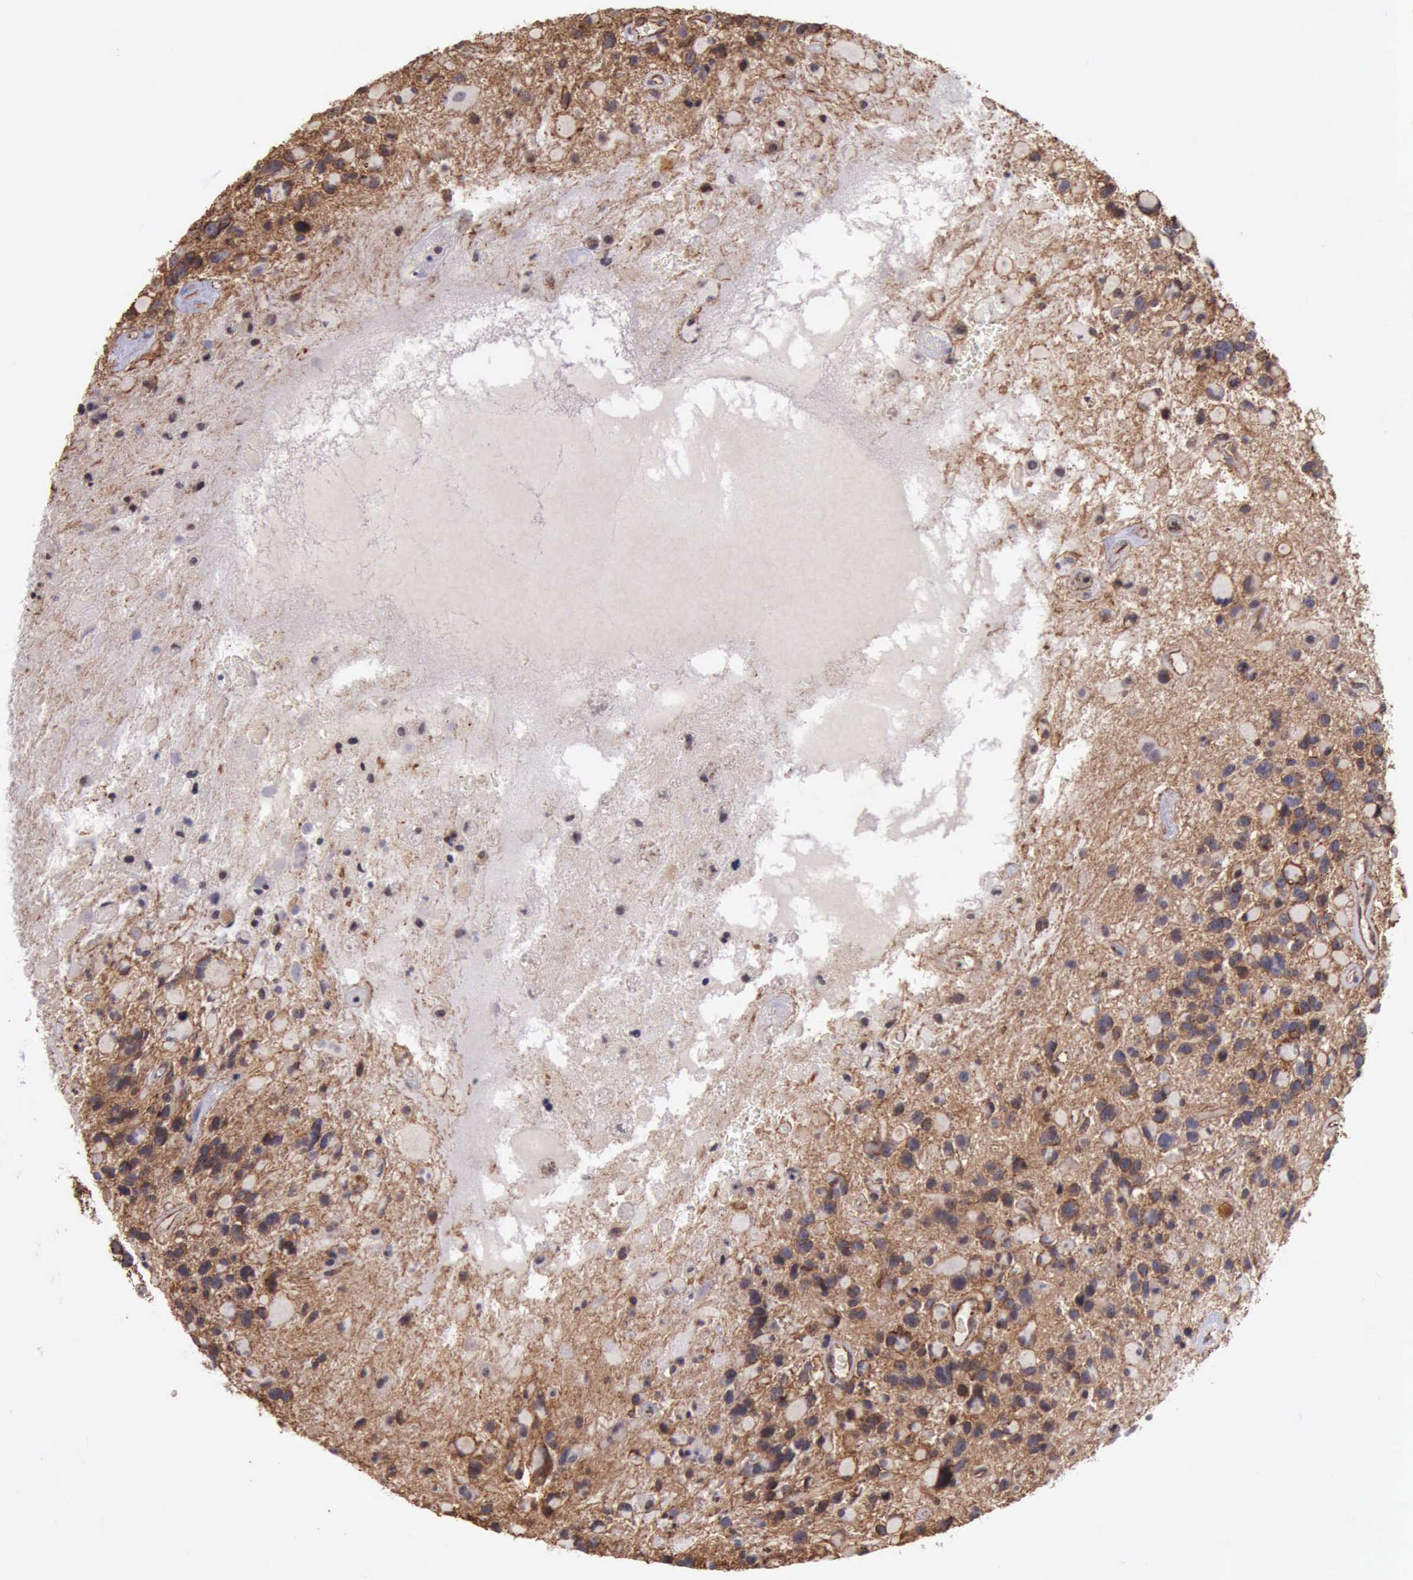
{"staining": {"intensity": "moderate", "quantity": ">75%", "location": "cytoplasmic/membranous"}, "tissue": "glioma", "cell_type": "Tumor cells", "image_type": "cancer", "snomed": [{"axis": "morphology", "description": "Glioma, malignant, High grade"}, {"axis": "topography", "description": "Brain"}], "caption": "Moderate cytoplasmic/membranous positivity is identified in about >75% of tumor cells in glioma.", "gene": "CTNNB1", "patient": {"sex": "female", "age": 37}}